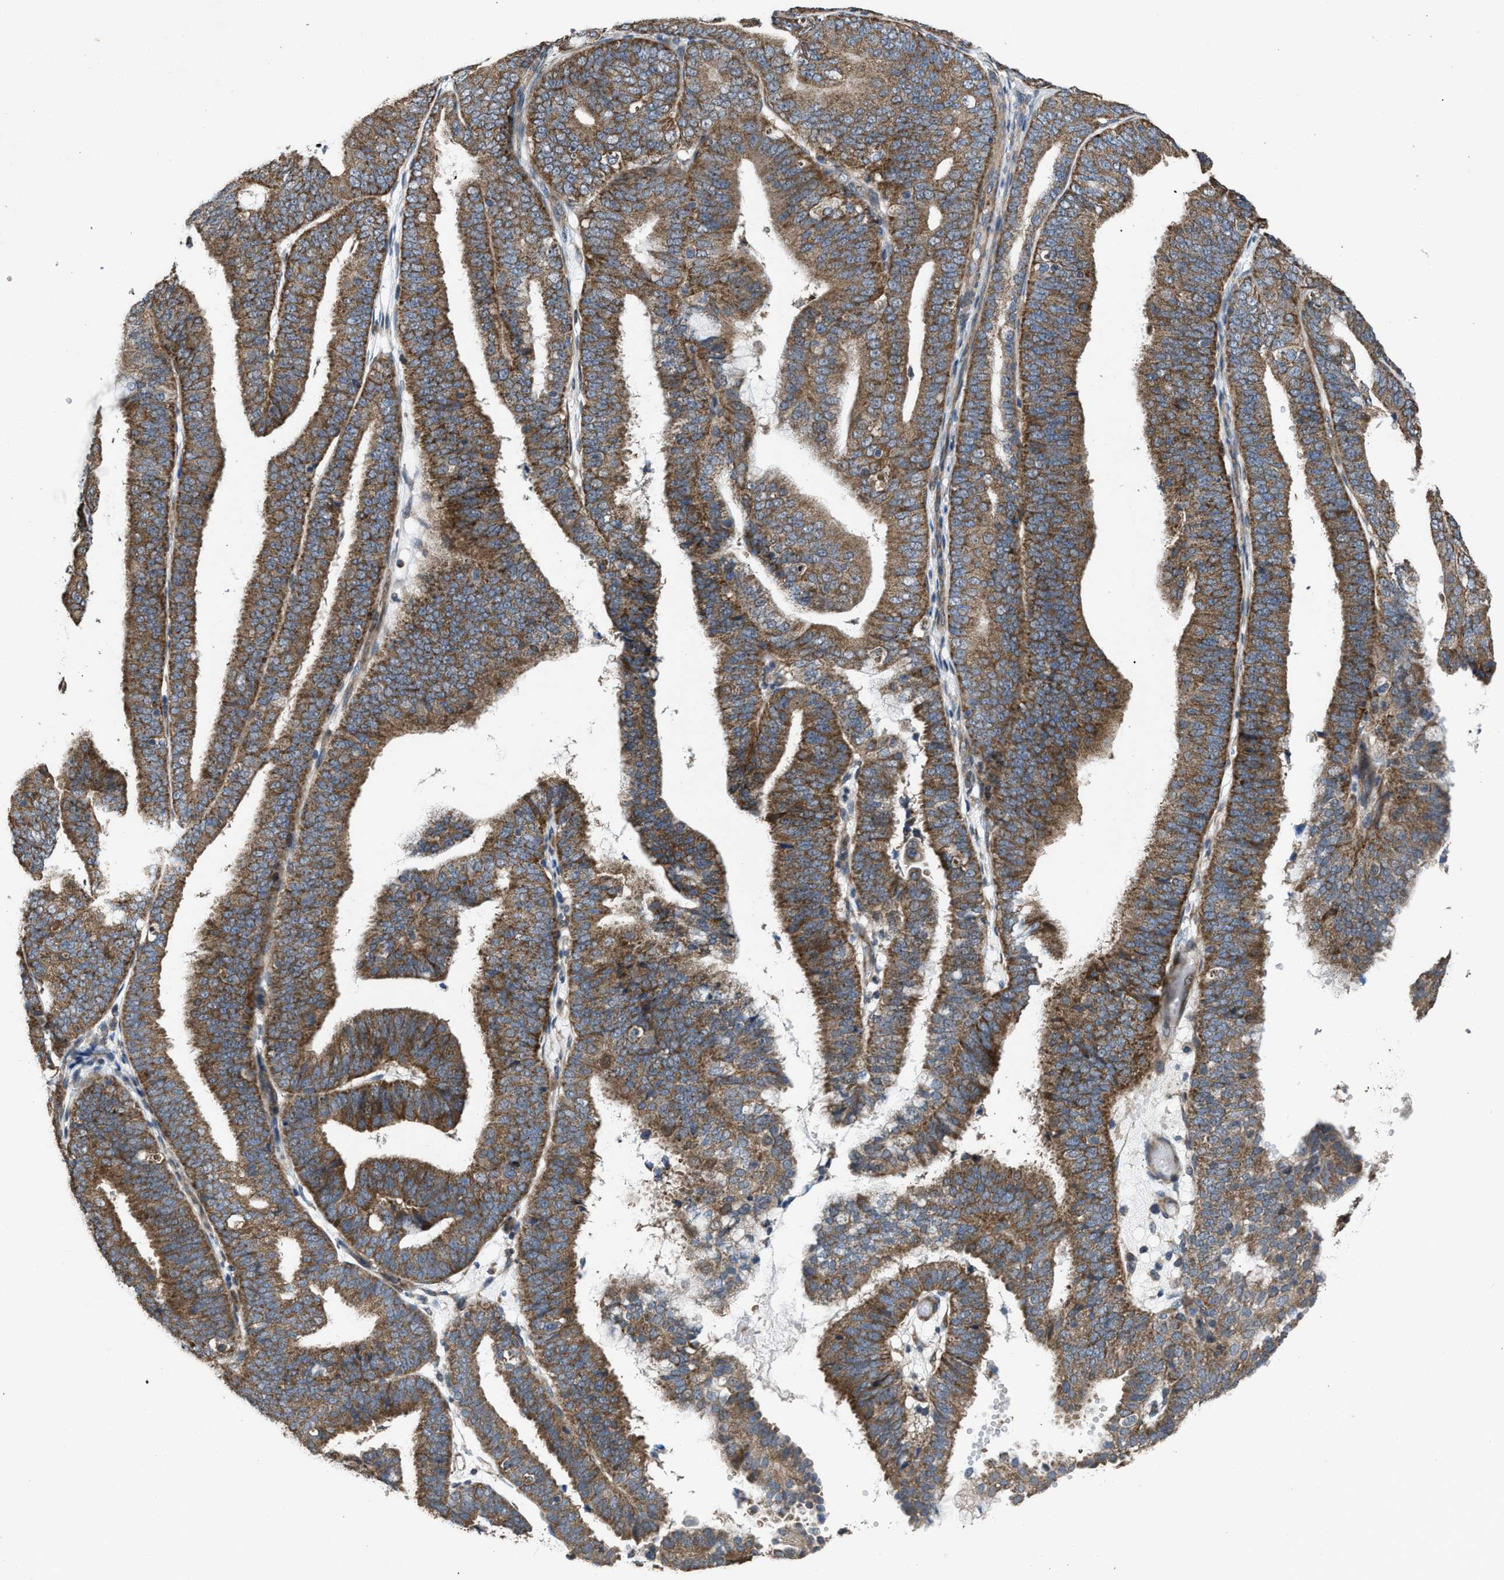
{"staining": {"intensity": "moderate", "quantity": ">75%", "location": "cytoplasmic/membranous"}, "tissue": "endometrial cancer", "cell_type": "Tumor cells", "image_type": "cancer", "snomed": [{"axis": "morphology", "description": "Adenocarcinoma, NOS"}, {"axis": "topography", "description": "Endometrium"}], "caption": "This micrograph shows endometrial adenocarcinoma stained with immunohistochemistry to label a protein in brown. The cytoplasmic/membranous of tumor cells show moderate positivity for the protein. Nuclei are counter-stained blue.", "gene": "ARL6", "patient": {"sex": "female", "age": 63}}